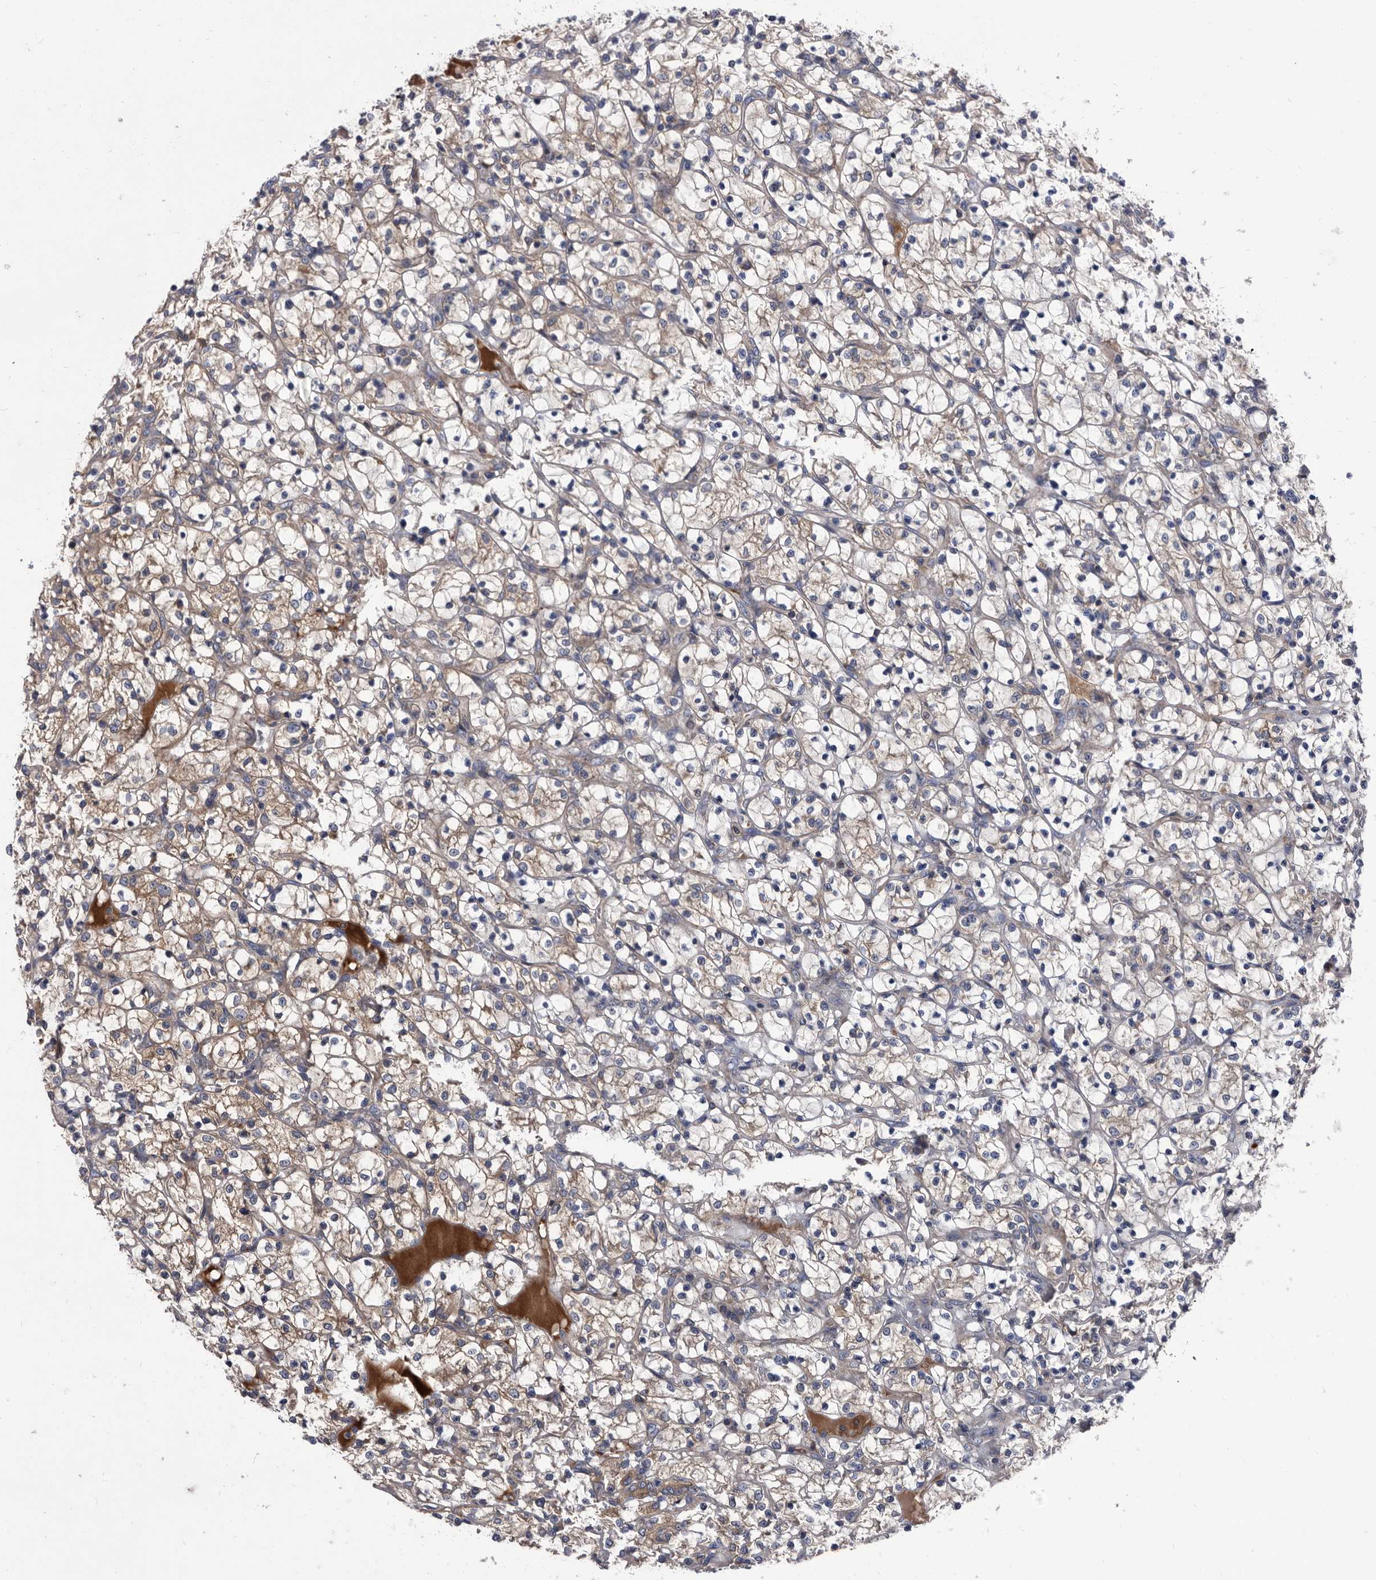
{"staining": {"intensity": "weak", "quantity": "25%-75%", "location": "cytoplasmic/membranous"}, "tissue": "renal cancer", "cell_type": "Tumor cells", "image_type": "cancer", "snomed": [{"axis": "morphology", "description": "Adenocarcinoma, NOS"}, {"axis": "topography", "description": "Kidney"}], "caption": "A histopathology image of human renal cancer stained for a protein shows weak cytoplasmic/membranous brown staining in tumor cells. The staining is performed using DAB brown chromogen to label protein expression. The nuclei are counter-stained blue using hematoxylin.", "gene": "DTNBP1", "patient": {"sex": "female", "age": 69}}